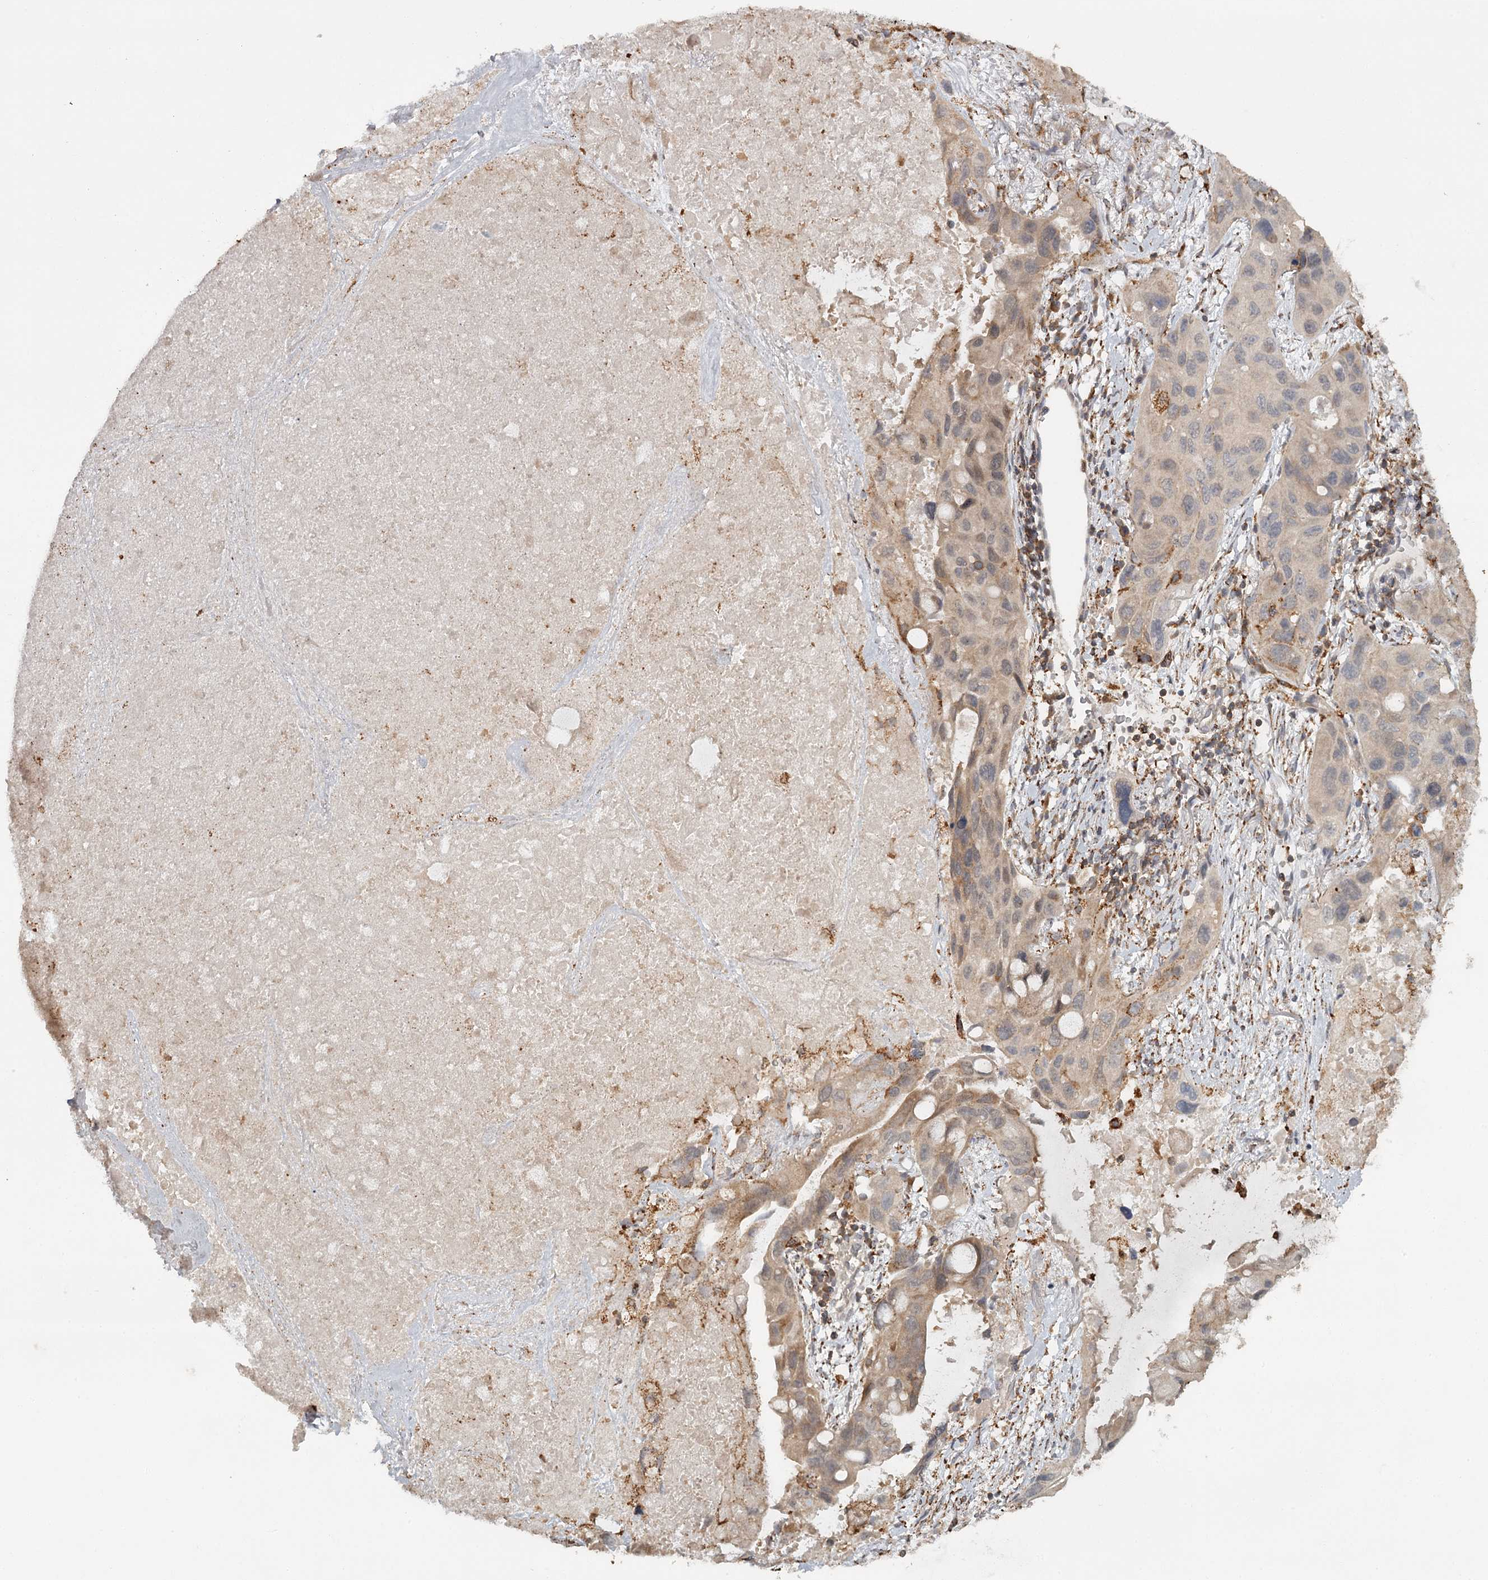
{"staining": {"intensity": "moderate", "quantity": "<25%", "location": "cytoplasmic/membranous"}, "tissue": "lung cancer", "cell_type": "Tumor cells", "image_type": "cancer", "snomed": [{"axis": "morphology", "description": "Squamous cell carcinoma, NOS"}, {"axis": "topography", "description": "Lung"}], "caption": "A low amount of moderate cytoplasmic/membranous positivity is identified in about <25% of tumor cells in lung cancer (squamous cell carcinoma) tissue. Nuclei are stained in blue.", "gene": "FAXC", "patient": {"sex": "female", "age": 73}}